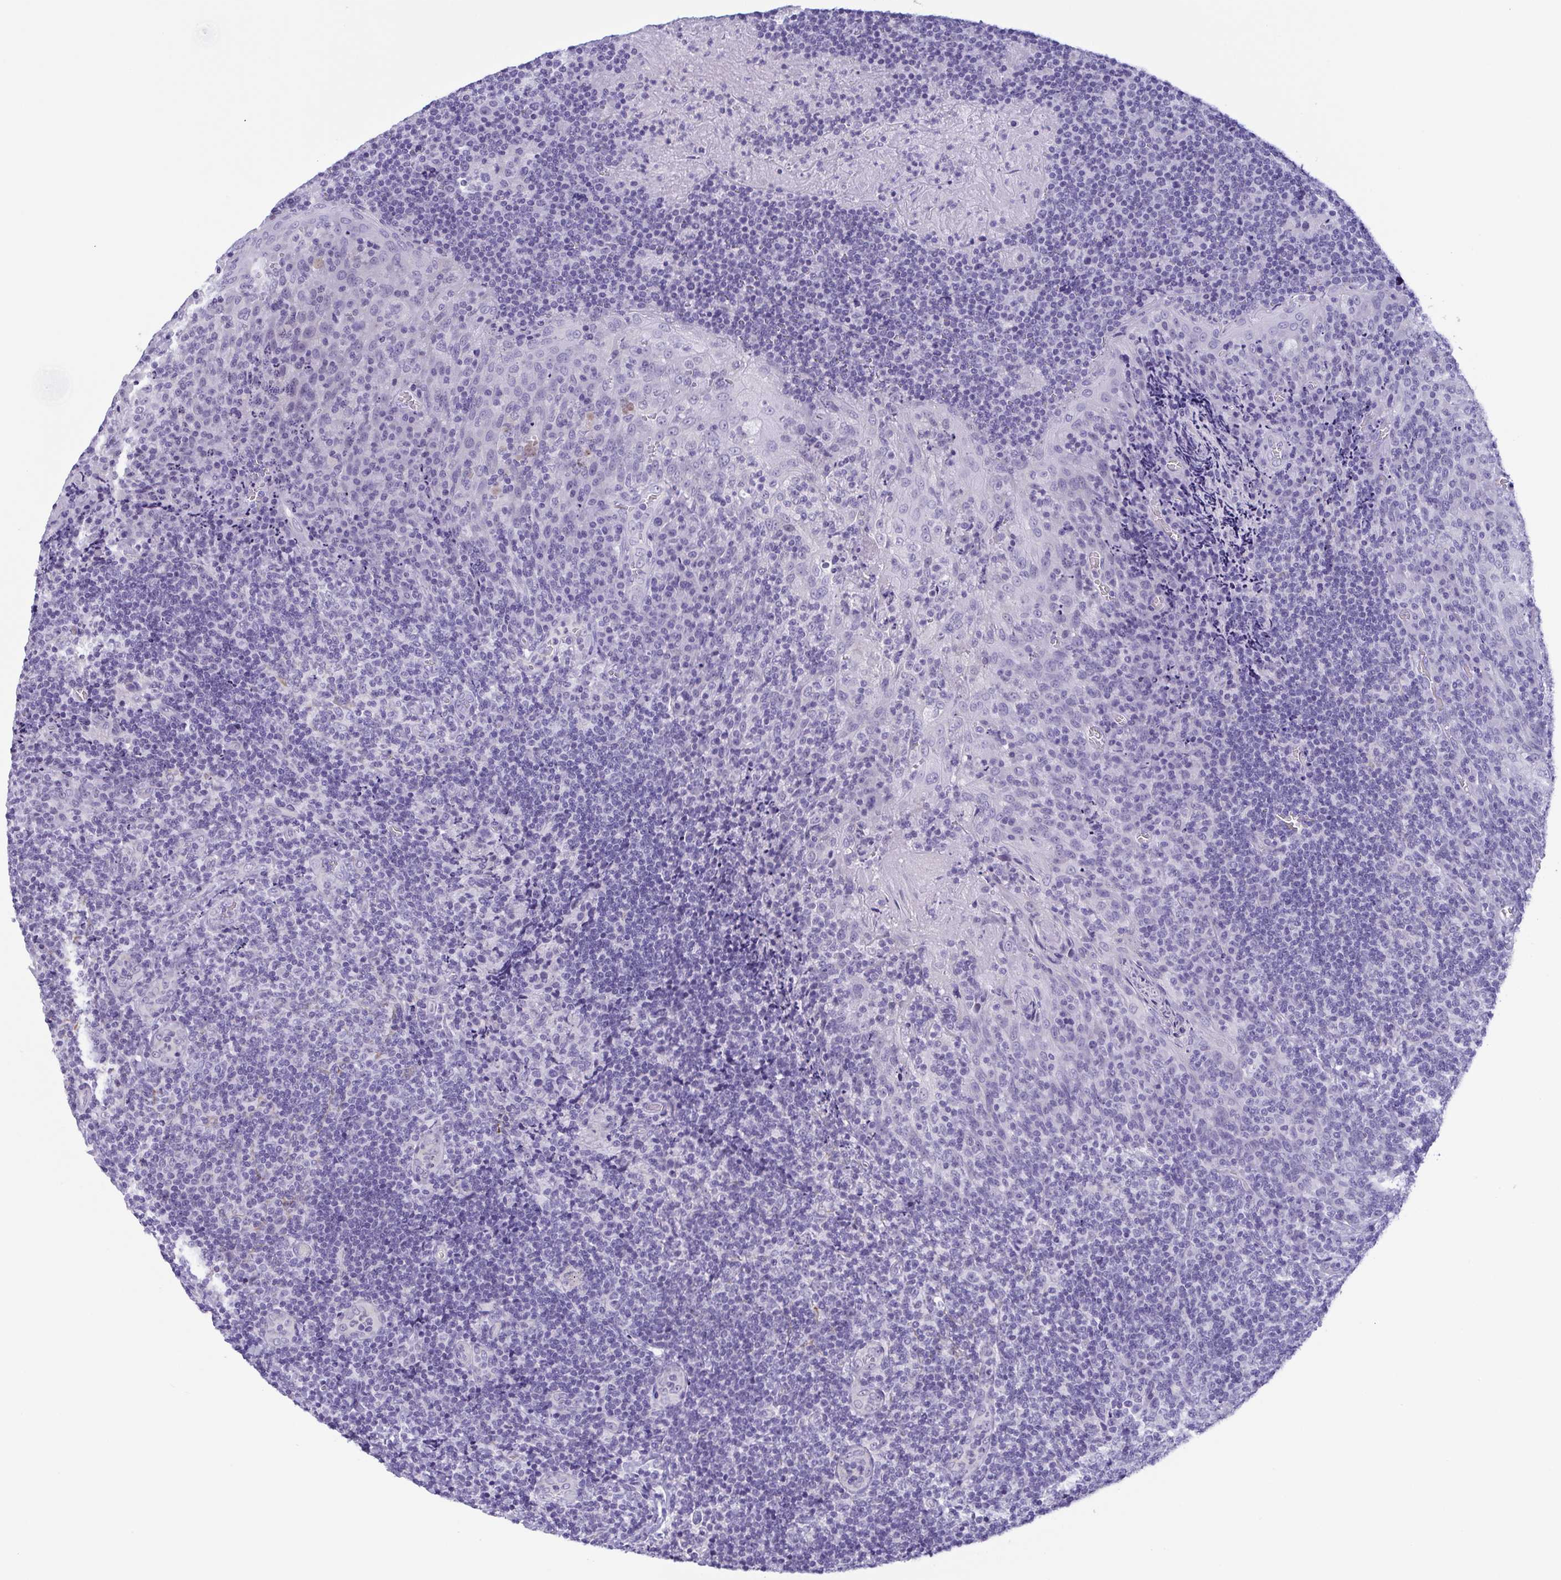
{"staining": {"intensity": "negative", "quantity": "none", "location": "none"}, "tissue": "tonsil", "cell_type": "Germinal center cells", "image_type": "normal", "snomed": [{"axis": "morphology", "description": "Normal tissue, NOS"}, {"axis": "topography", "description": "Tonsil"}], "caption": "This is a photomicrograph of immunohistochemistry (IHC) staining of unremarkable tonsil, which shows no staining in germinal center cells.", "gene": "MYL7", "patient": {"sex": "male", "age": 17}}